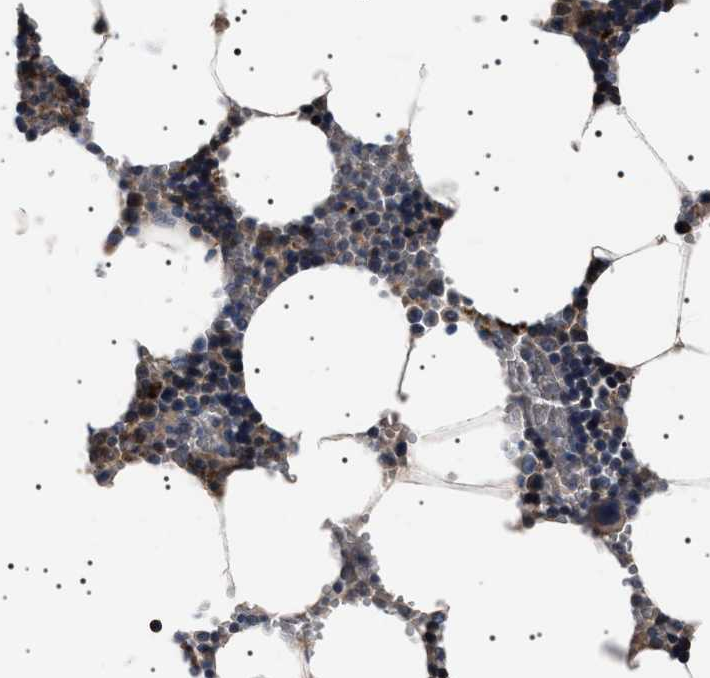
{"staining": {"intensity": "moderate", "quantity": "25%-75%", "location": "cytoplasmic/membranous"}, "tissue": "bone marrow", "cell_type": "Hematopoietic cells", "image_type": "normal", "snomed": [{"axis": "morphology", "description": "Normal tissue, NOS"}, {"axis": "topography", "description": "Bone marrow"}], "caption": "Immunohistochemistry micrograph of normal bone marrow: bone marrow stained using IHC reveals medium levels of moderate protein expression localized specifically in the cytoplasmic/membranous of hematopoietic cells, appearing as a cytoplasmic/membranous brown color.", "gene": "PTRH1", "patient": {"sex": "male", "age": 70}}